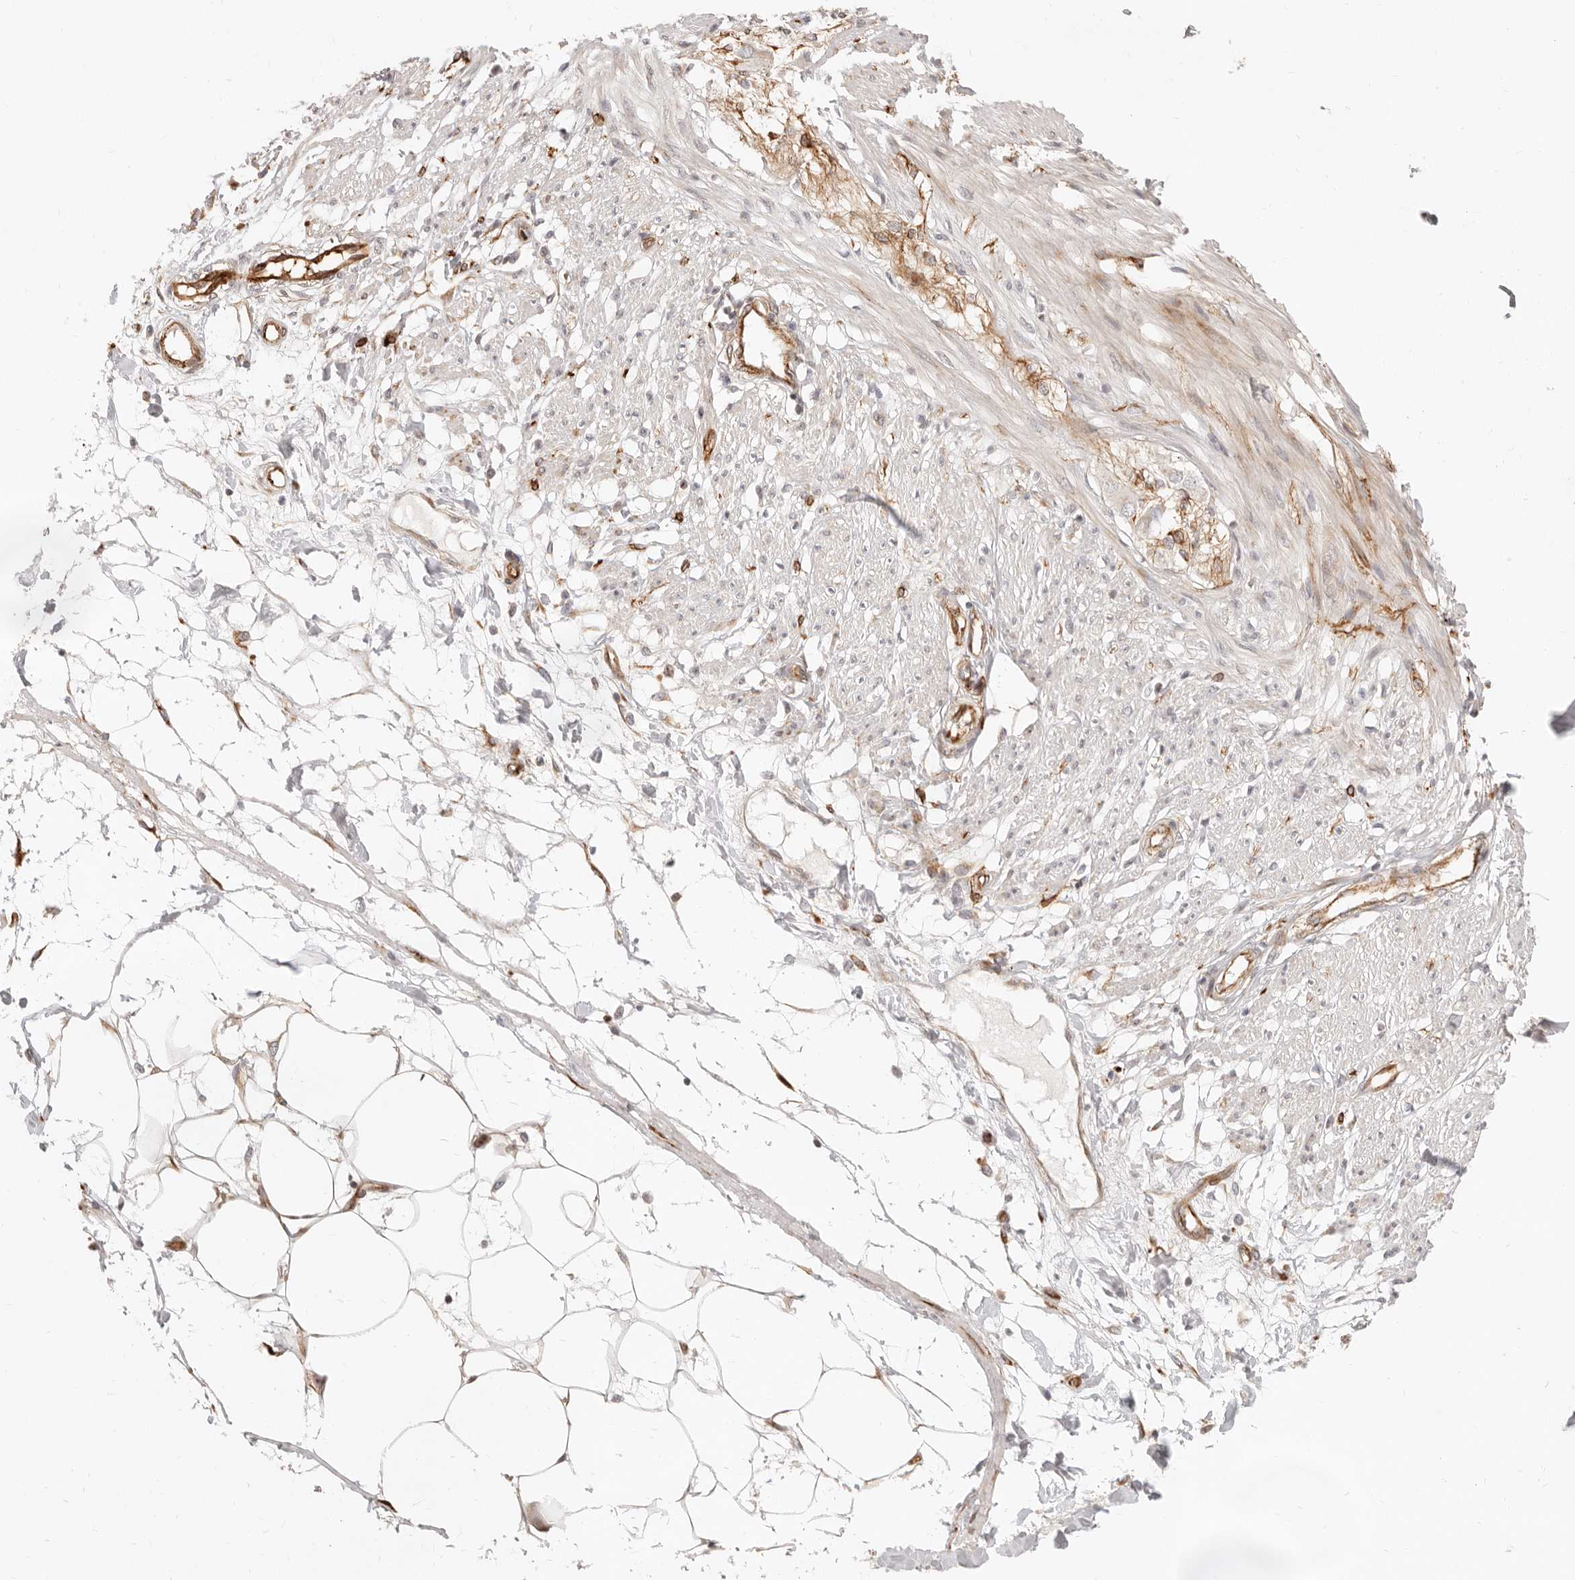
{"staining": {"intensity": "moderate", "quantity": ">75%", "location": "cytoplasmic/membranous"}, "tissue": "smooth muscle", "cell_type": "Smooth muscle cells", "image_type": "normal", "snomed": [{"axis": "morphology", "description": "Normal tissue, NOS"}, {"axis": "morphology", "description": "Adenocarcinoma, NOS"}, {"axis": "topography", "description": "Smooth muscle"}, {"axis": "topography", "description": "Colon"}], "caption": "An image showing moderate cytoplasmic/membranous expression in approximately >75% of smooth muscle cells in unremarkable smooth muscle, as visualized by brown immunohistochemical staining.", "gene": "SASS6", "patient": {"sex": "male", "age": 14}}